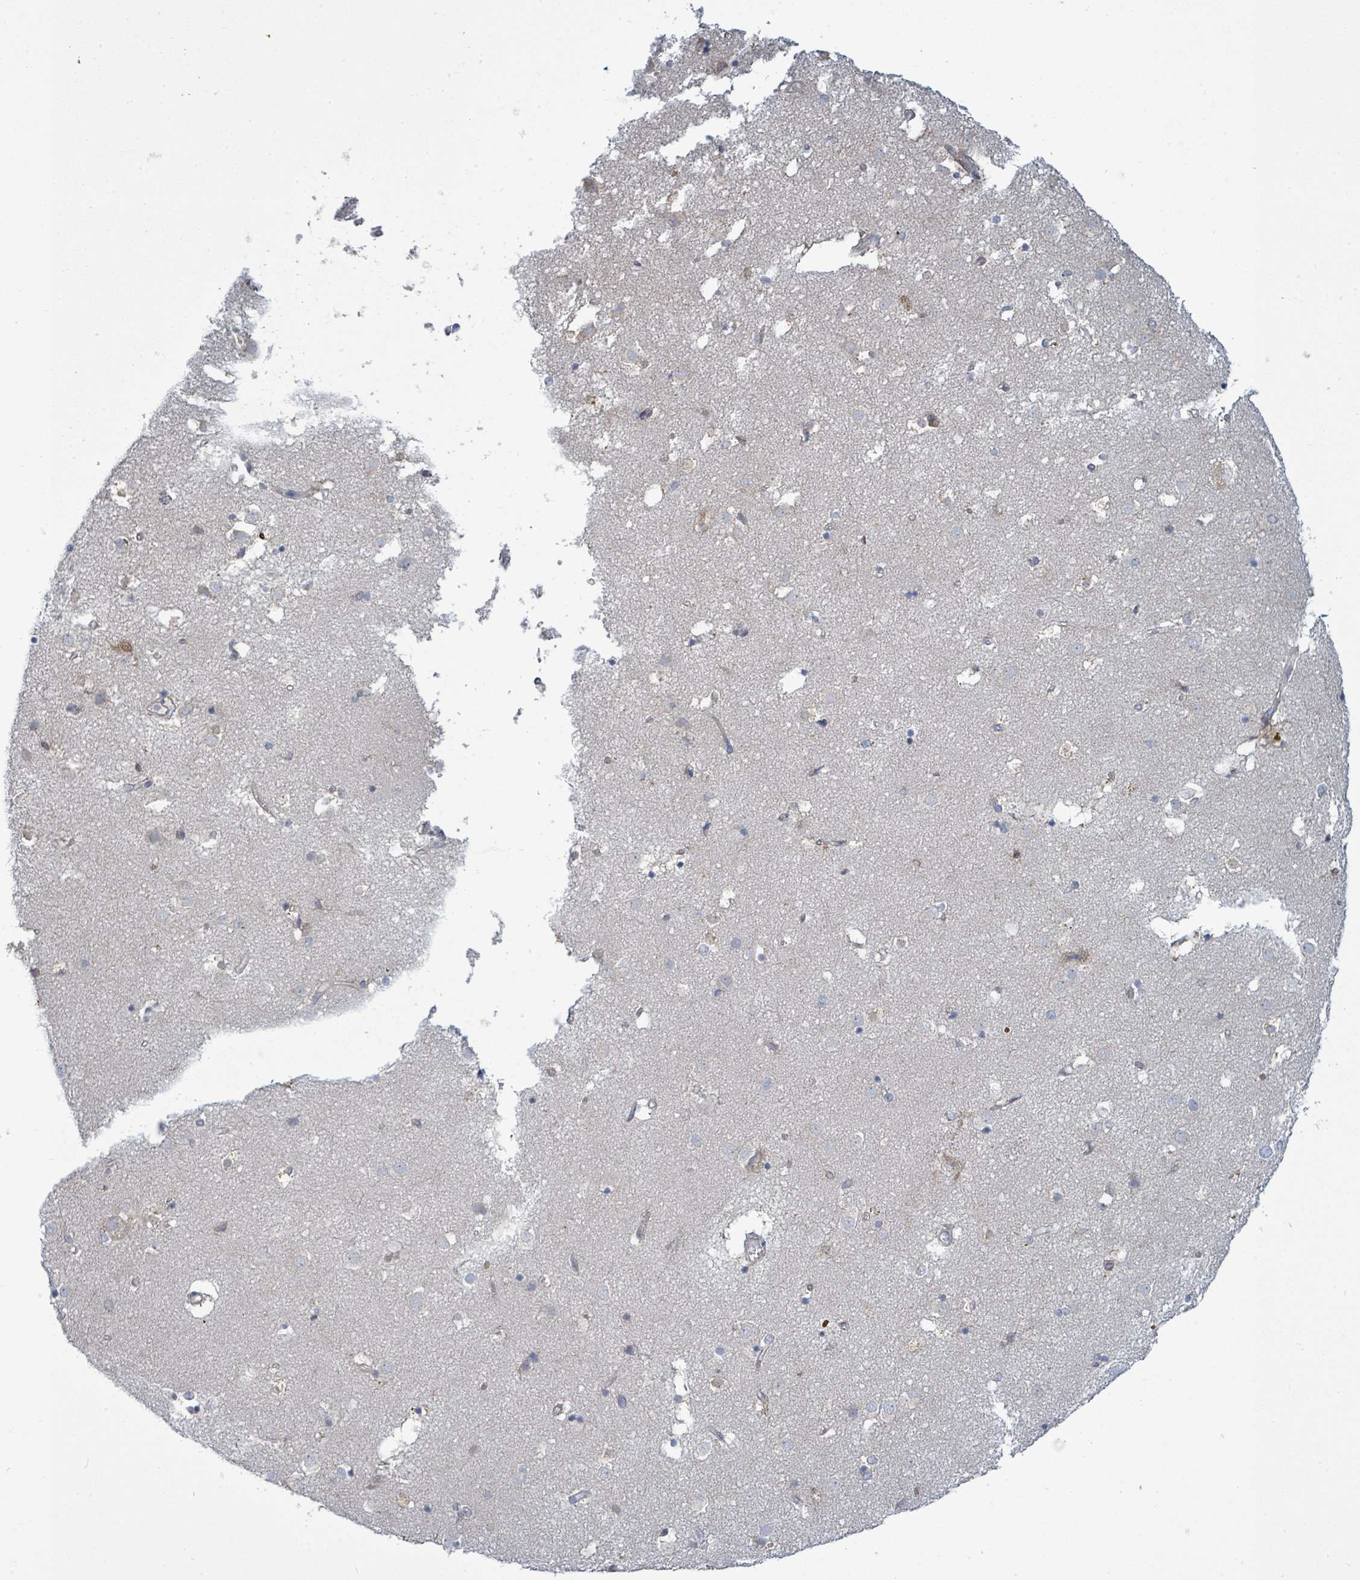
{"staining": {"intensity": "negative", "quantity": "none", "location": "none"}, "tissue": "caudate", "cell_type": "Glial cells", "image_type": "normal", "snomed": [{"axis": "morphology", "description": "Normal tissue, NOS"}, {"axis": "topography", "description": "Lateral ventricle wall"}], "caption": "IHC of unremarkable caudate shows no staining in glial cells. (Stains: DAB (3,3'-diaminobenzidine) IHC with hematoxylin counter stain, Microscopy: brightfield microscopy at high magnification).", "gene": "SIRPB1", "patient": {"sex": "male", "age": 70}}